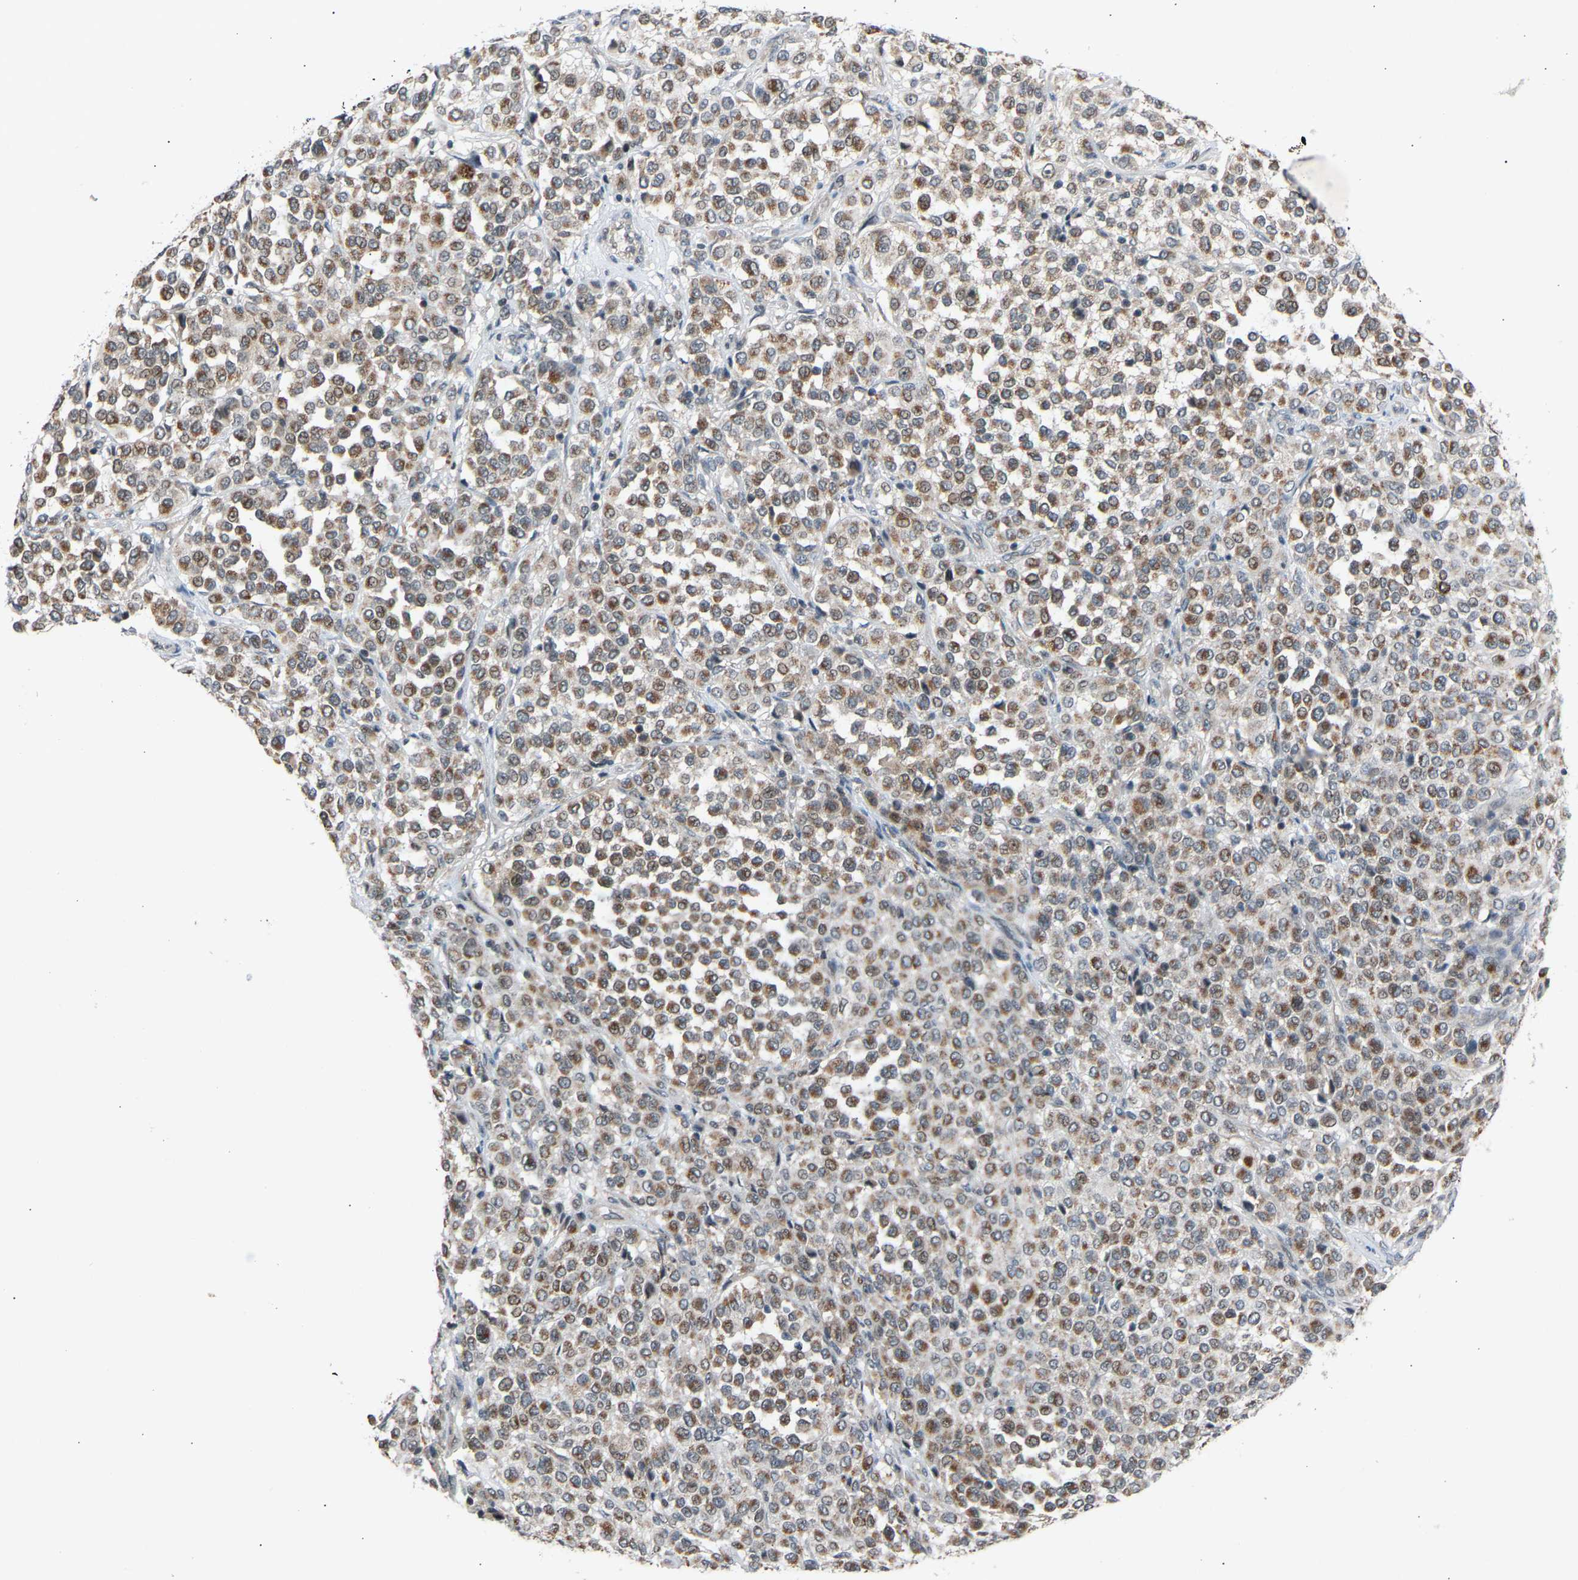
{"staining": {"intensity": "moderate", "quantity": ">75%", "location": "cytoplasmic/membranous"}, "tissue": "melanoma", "cell_type": "Tumor cells", "image_type": "cancer", "snomed": [{"axis": "morphology", "description": "Malignant melanoma, Metastatic site"}, {"axis": "topography", "description": "Pancreas"}], "caption": "High-power microscopy captured an IHC photomicrograph of malignant melanoma (metastatic site), revealing moderate cytoplasmic/membranous positivity in approximately >75% of tumor cells.", "gene": "SLIRP", "patient": {"sex": "female", "age": 30}}